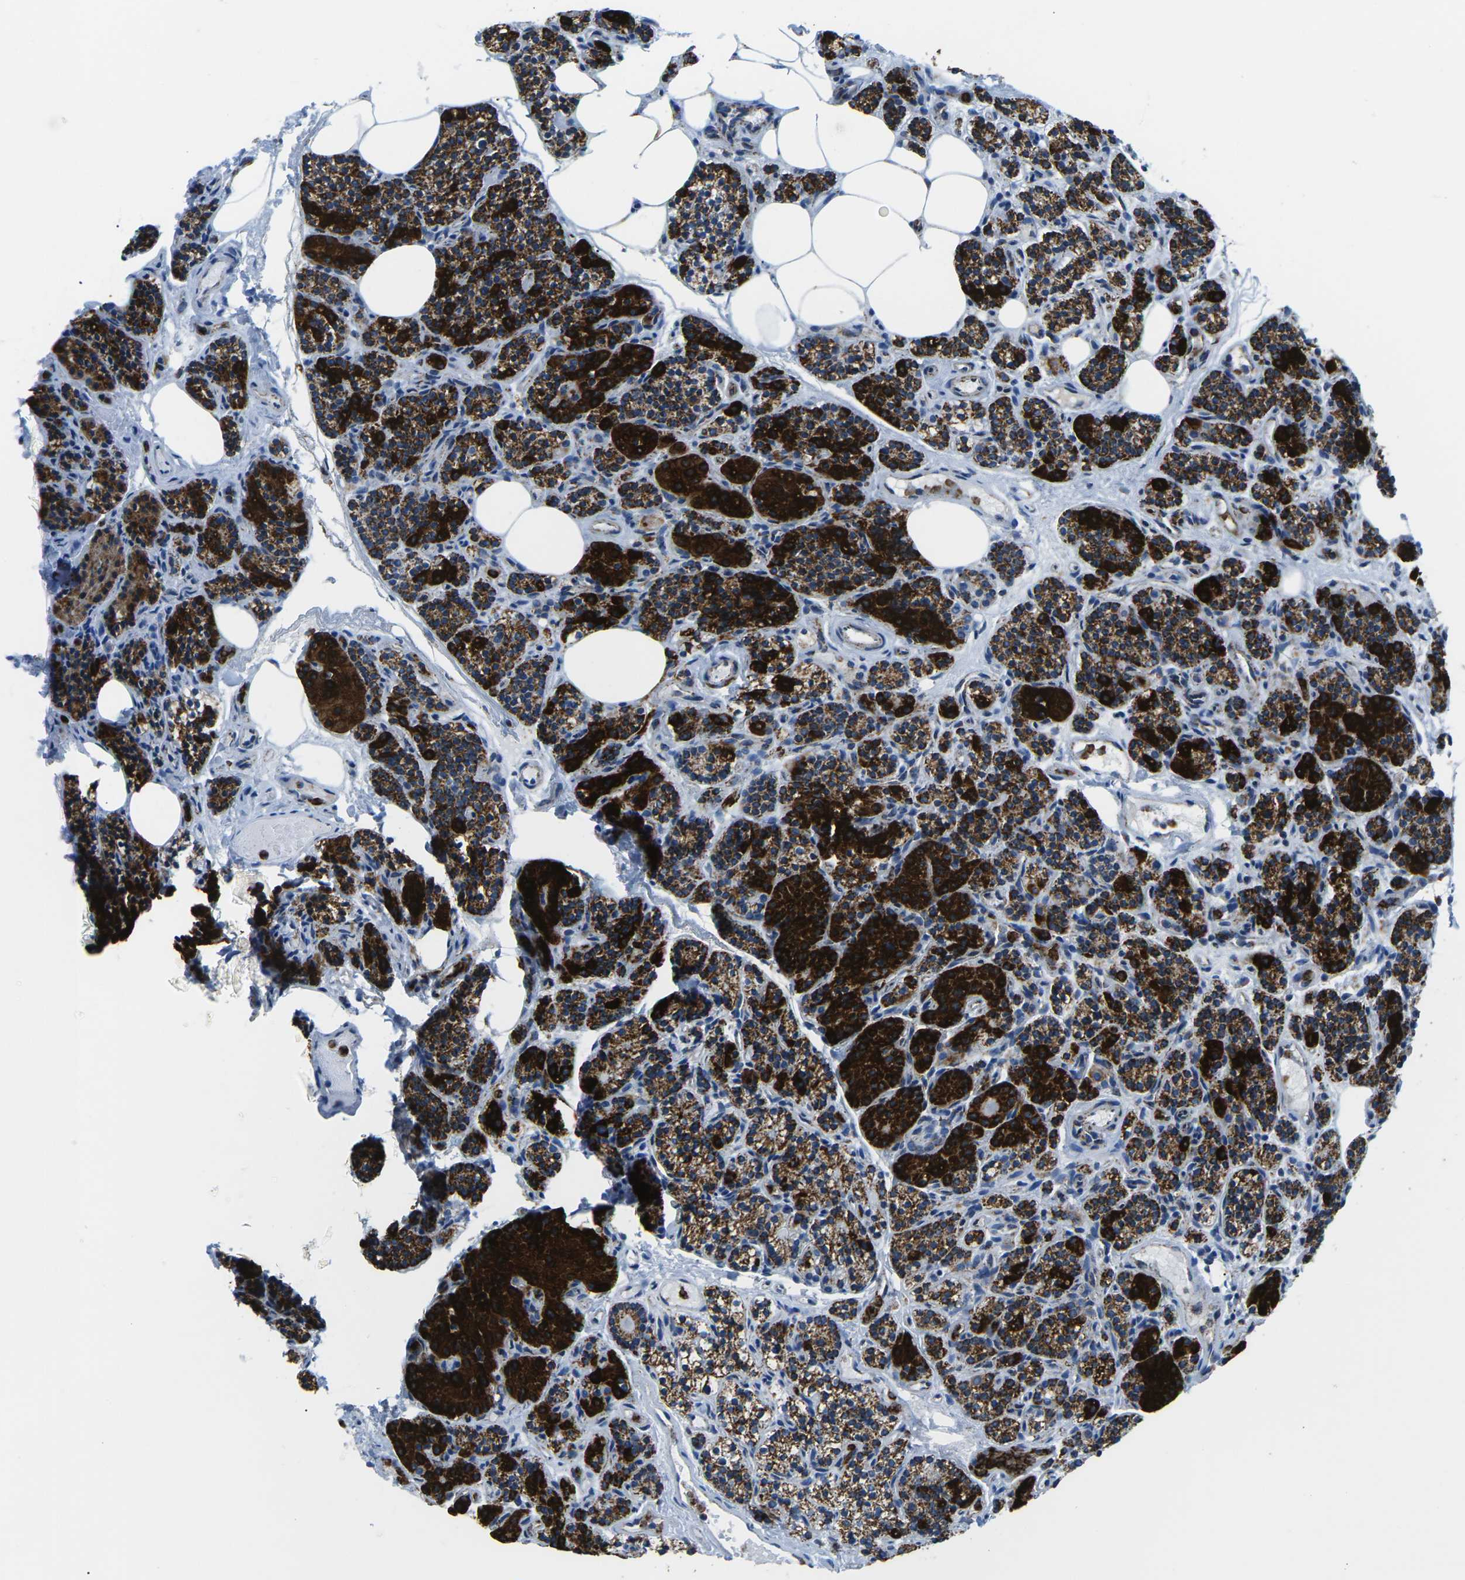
{"staining": {"intensity": "strong", "quantity": ">75%", "location": "cytoplasmic/membranous"}, "tissue": "parathyroid gland", "cell_type": "Glandular cells", "image_type": "normal", "snomed": [{"axis": "morphology", "description": "Normal tissue, NOS"}, {"axis": "morphology", "description": "Adenoma, NOS"}, {"axis": "topography", "description": "Parathyroid gland"}], "caption": "Glandular cells demonstrate high levels of strong cytoplasmic/membranous positivity in approximately >75% of cells in unremarkable human parathyroid gland. (DAB IHC with brightfield microscopy, high magnification).", "gene": "COX6C", "patient": {"sex": "female", "age": 74}}